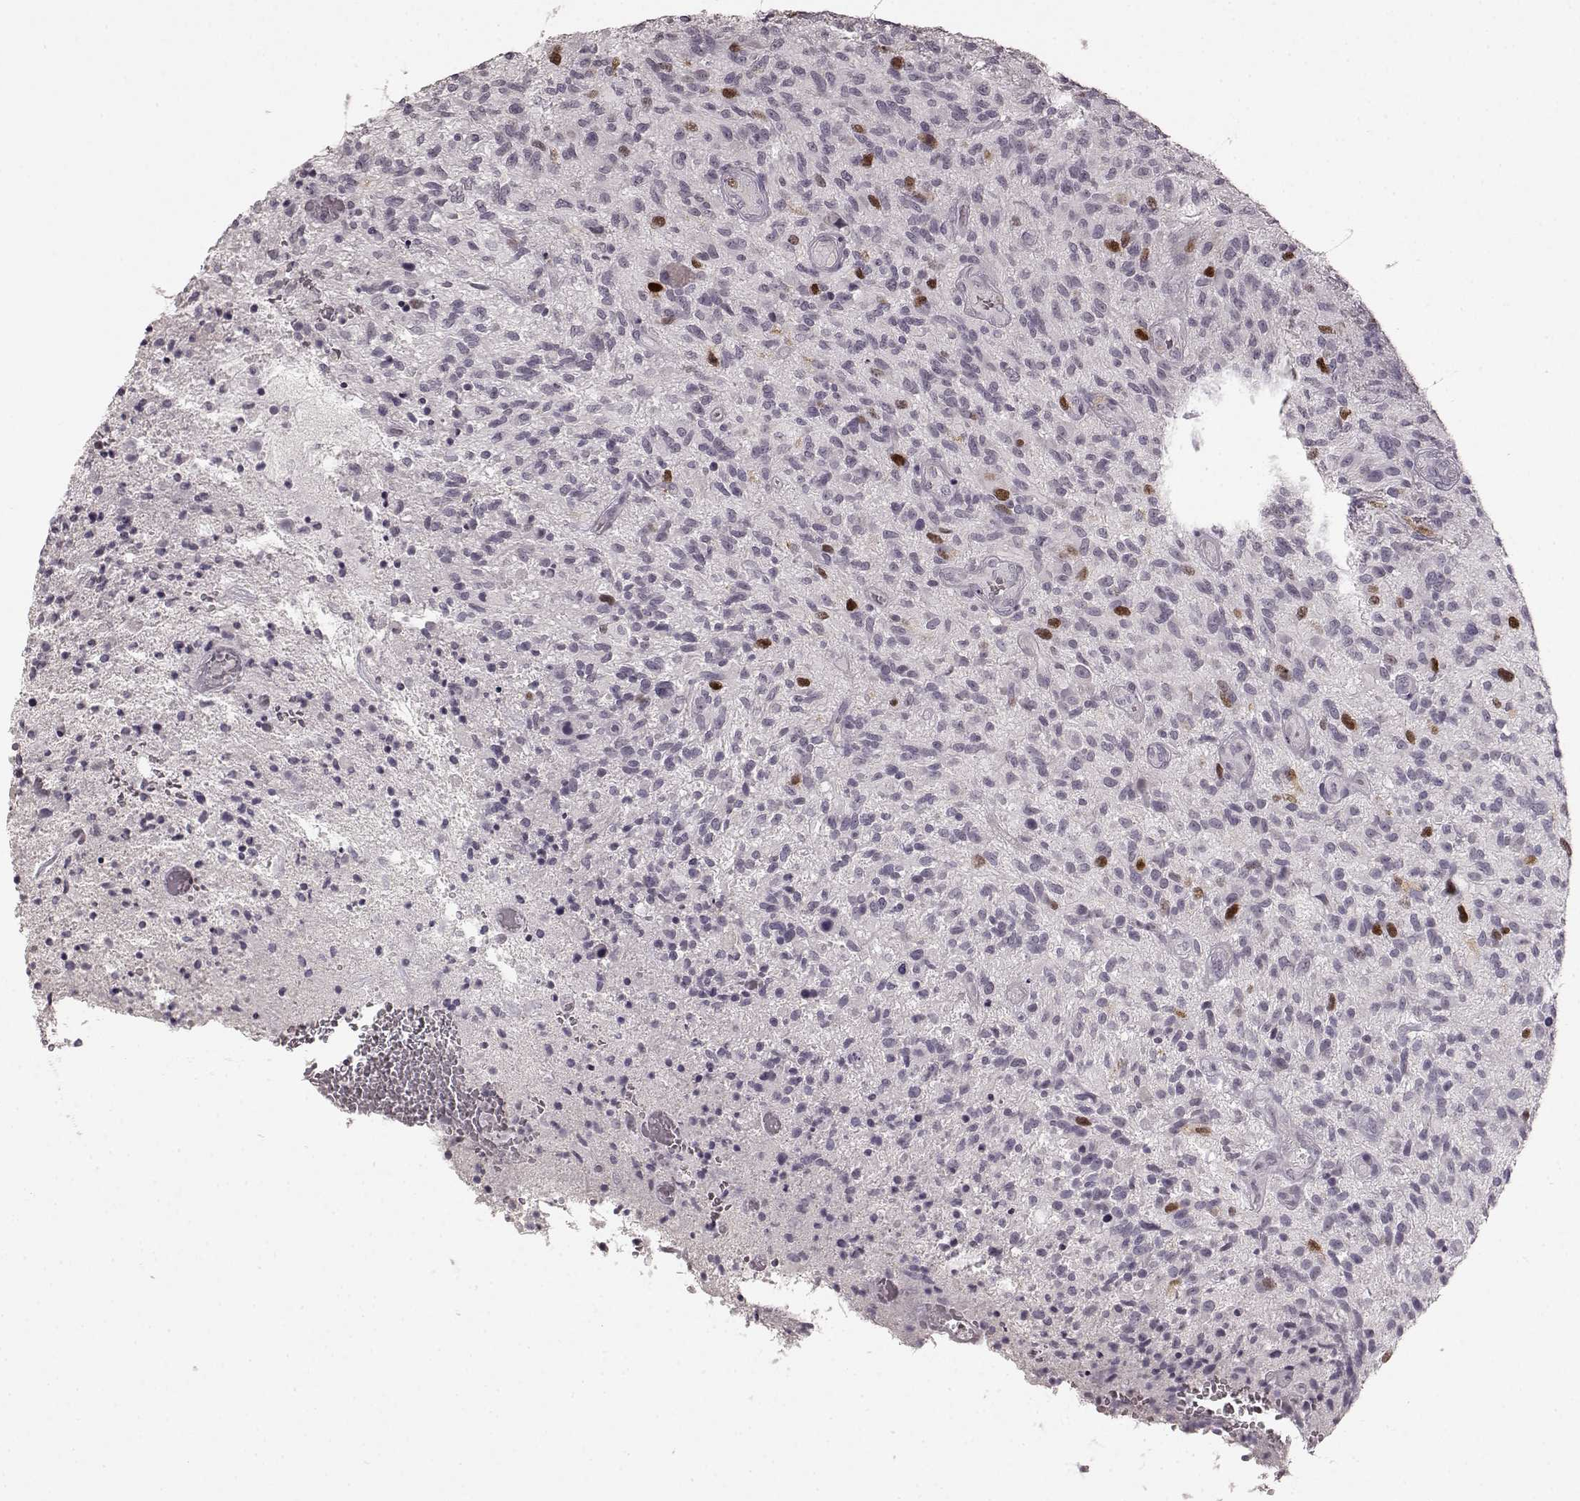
{"staining": {"intensity": "strong", "quantity": "<25%", "location": "nuclear"}, "tissue": "glioma", "cell_type": "Tumor cells", "image_type": "cancer", "snomed": [{"axis": "morphology", "description": "Glioma, malignant, High grade"}, {"axis": "topography", "description": "Brain"}], "caption": "Immunohistochemical staining of human malignant high-grade glioma demonstrates medium levels of strong nuclear expression in about <25% of tumor cells. (DAB (3,3'-diaminobenzidine) IHC with brightfield microscopy, high magnification).", "gene": "CCNA2", "patient": {"sex": "male", "age": 47}}